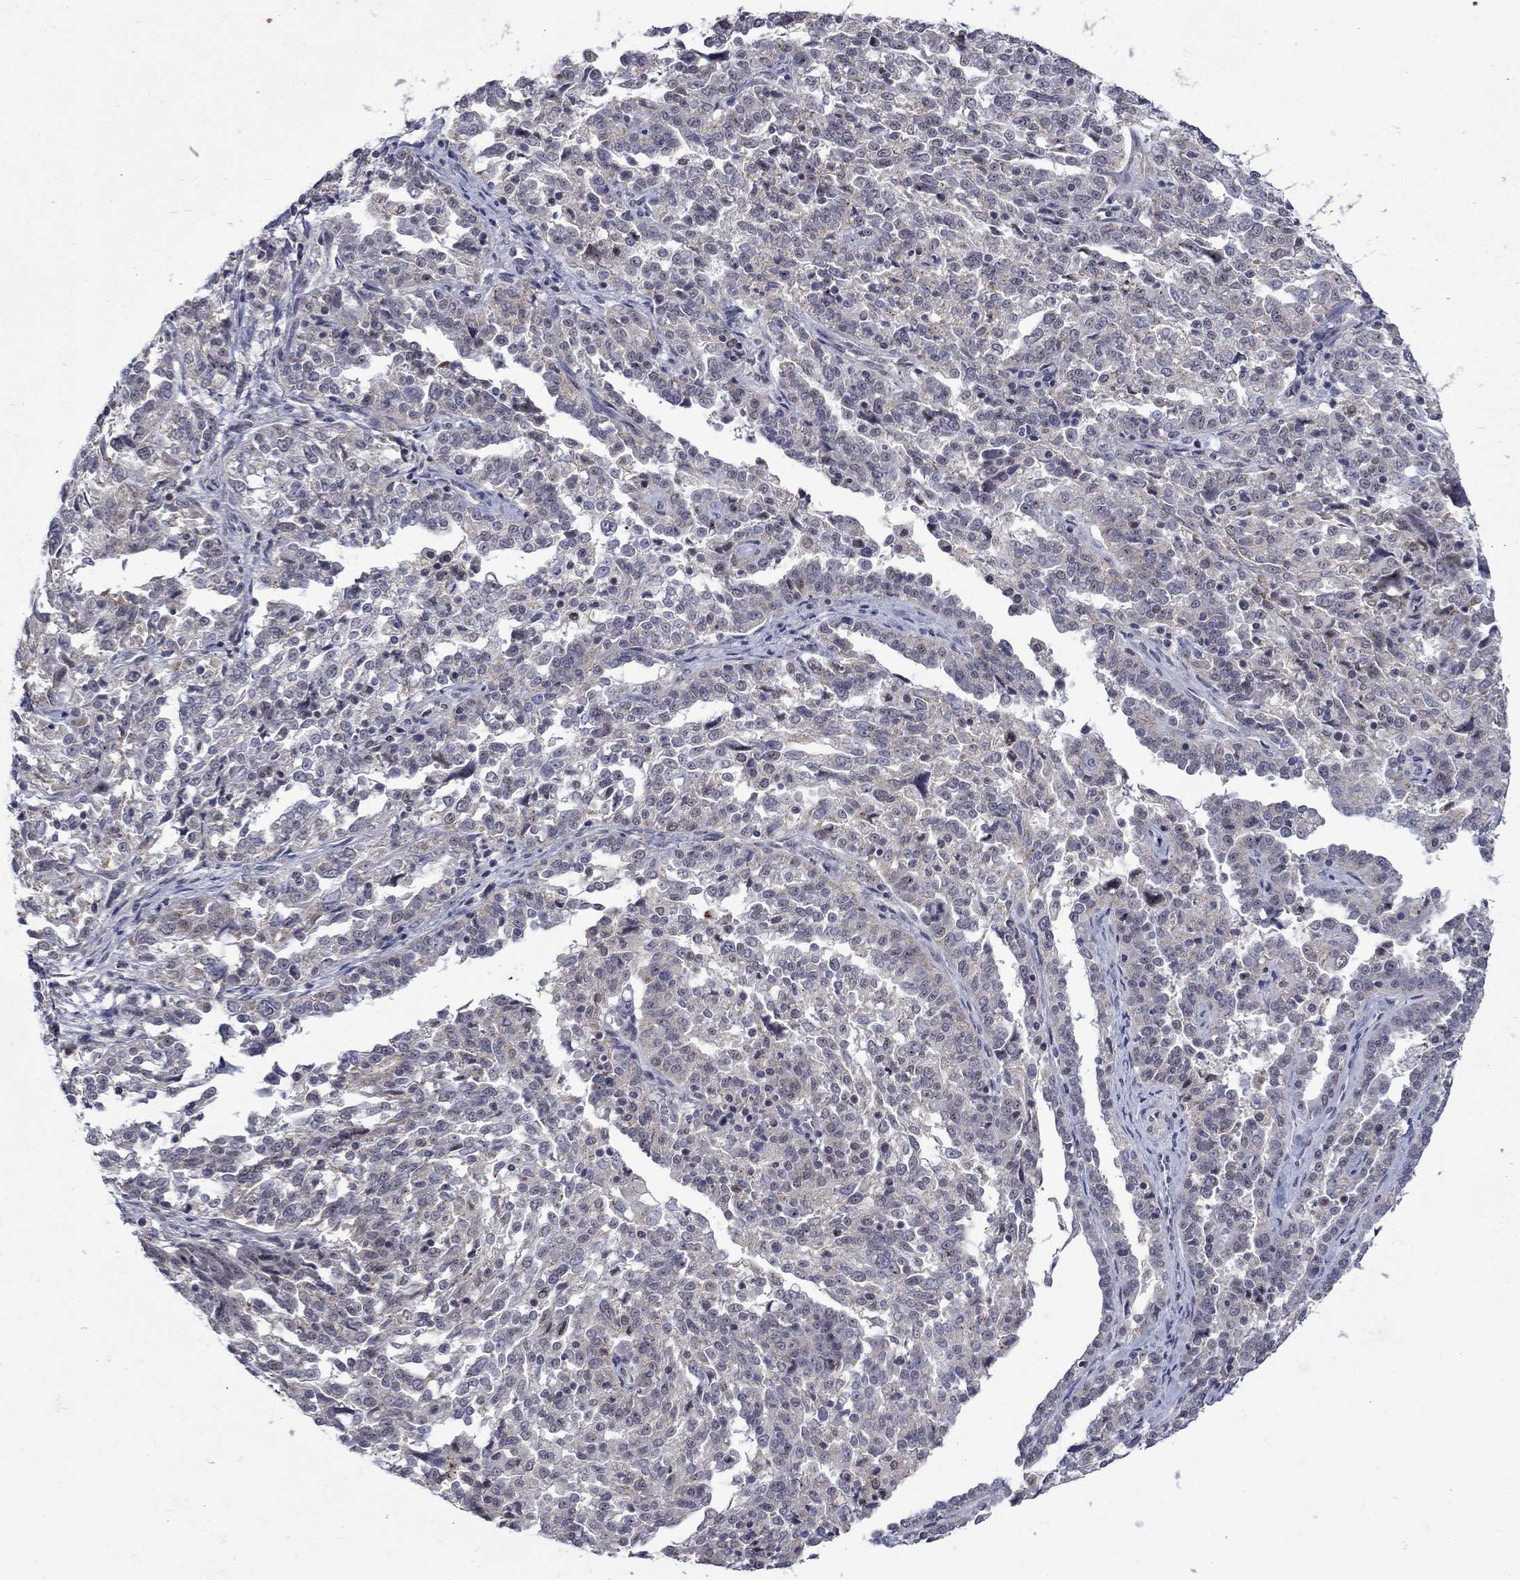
{"staining": {"intensity": "negative", "quantity": "none", "location": "none"}, "tissue": "ovarian cancer", "cell_type": "Tumor cells", "image_type": "cancer", "snomed": [{"axis": "morphology", "description": "Cystadenocarcinoma, serous, NOS"}, {"axis": "topography", "description": "Ovary"}], "caption": "This photomicrograph is of ovarian cancer (serous cystadenocarcinoma) stained with IHC to label a protein in brown with the nuclei are counter-stained blue. There is no positivity in tumor cells.", "gene": "KCNJ16", "patient": {"sex": "female", "age": 67}}